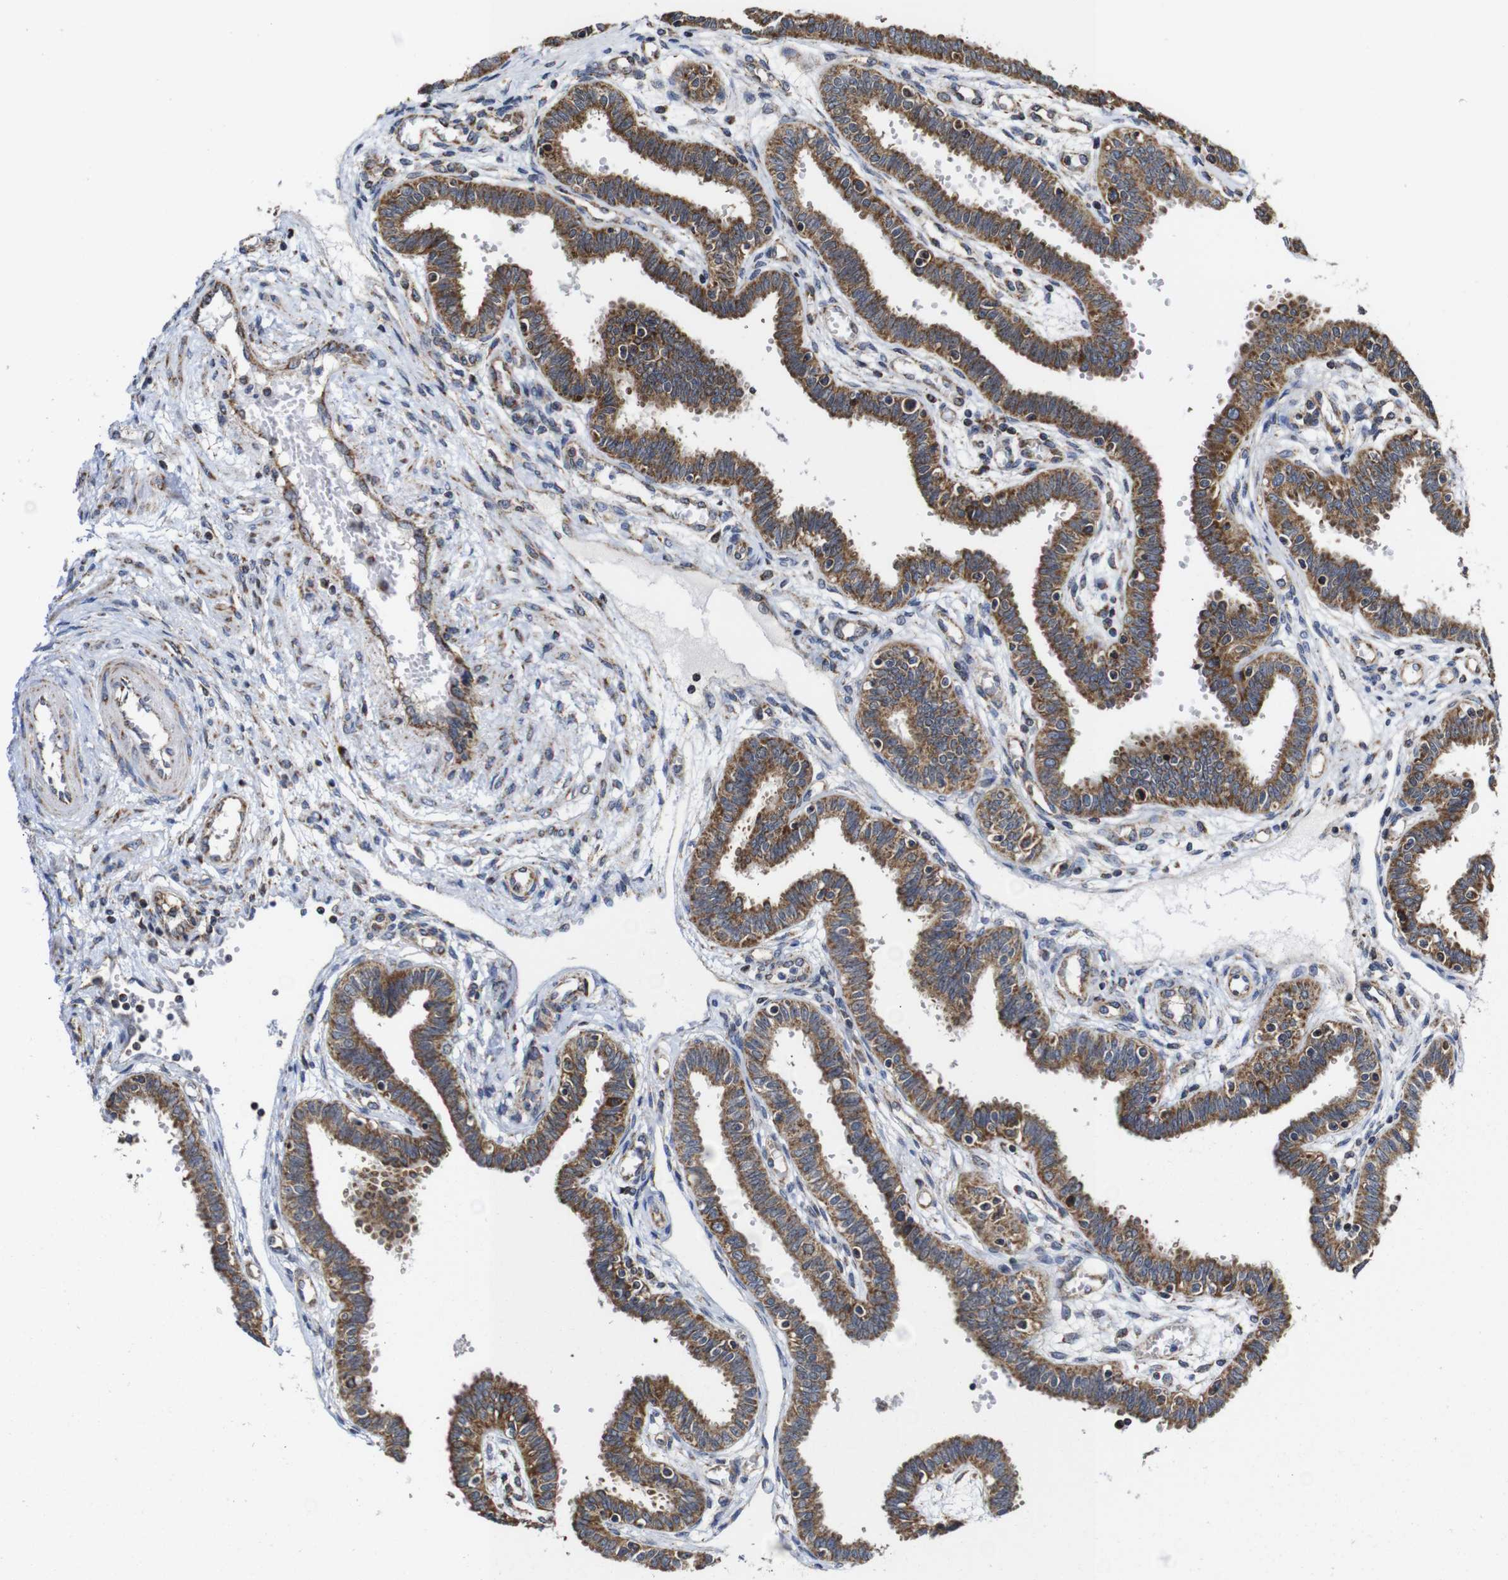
{"staining": {"intensity": "moderate", "quantity": ">75%", "location": "cytoplasmic/membranous"}, "tissue": "fallopian tube", "cell_type": "Glandular cells", "image_type": "normal", "snomed": [{"axis": "morphology", "description": "Normal tissue, NOS"}, {"axis": "topography", "description": "Fallopian tube"}], "caption": "A micrograph of human fallopian tube stained for a protein reveals moderate cytoplasmic/membranous brown staining in glandular cells. Nuclei are stained in blue.", "gene": "C17orf80", "patient": {"sex": "female", "age": 32}}